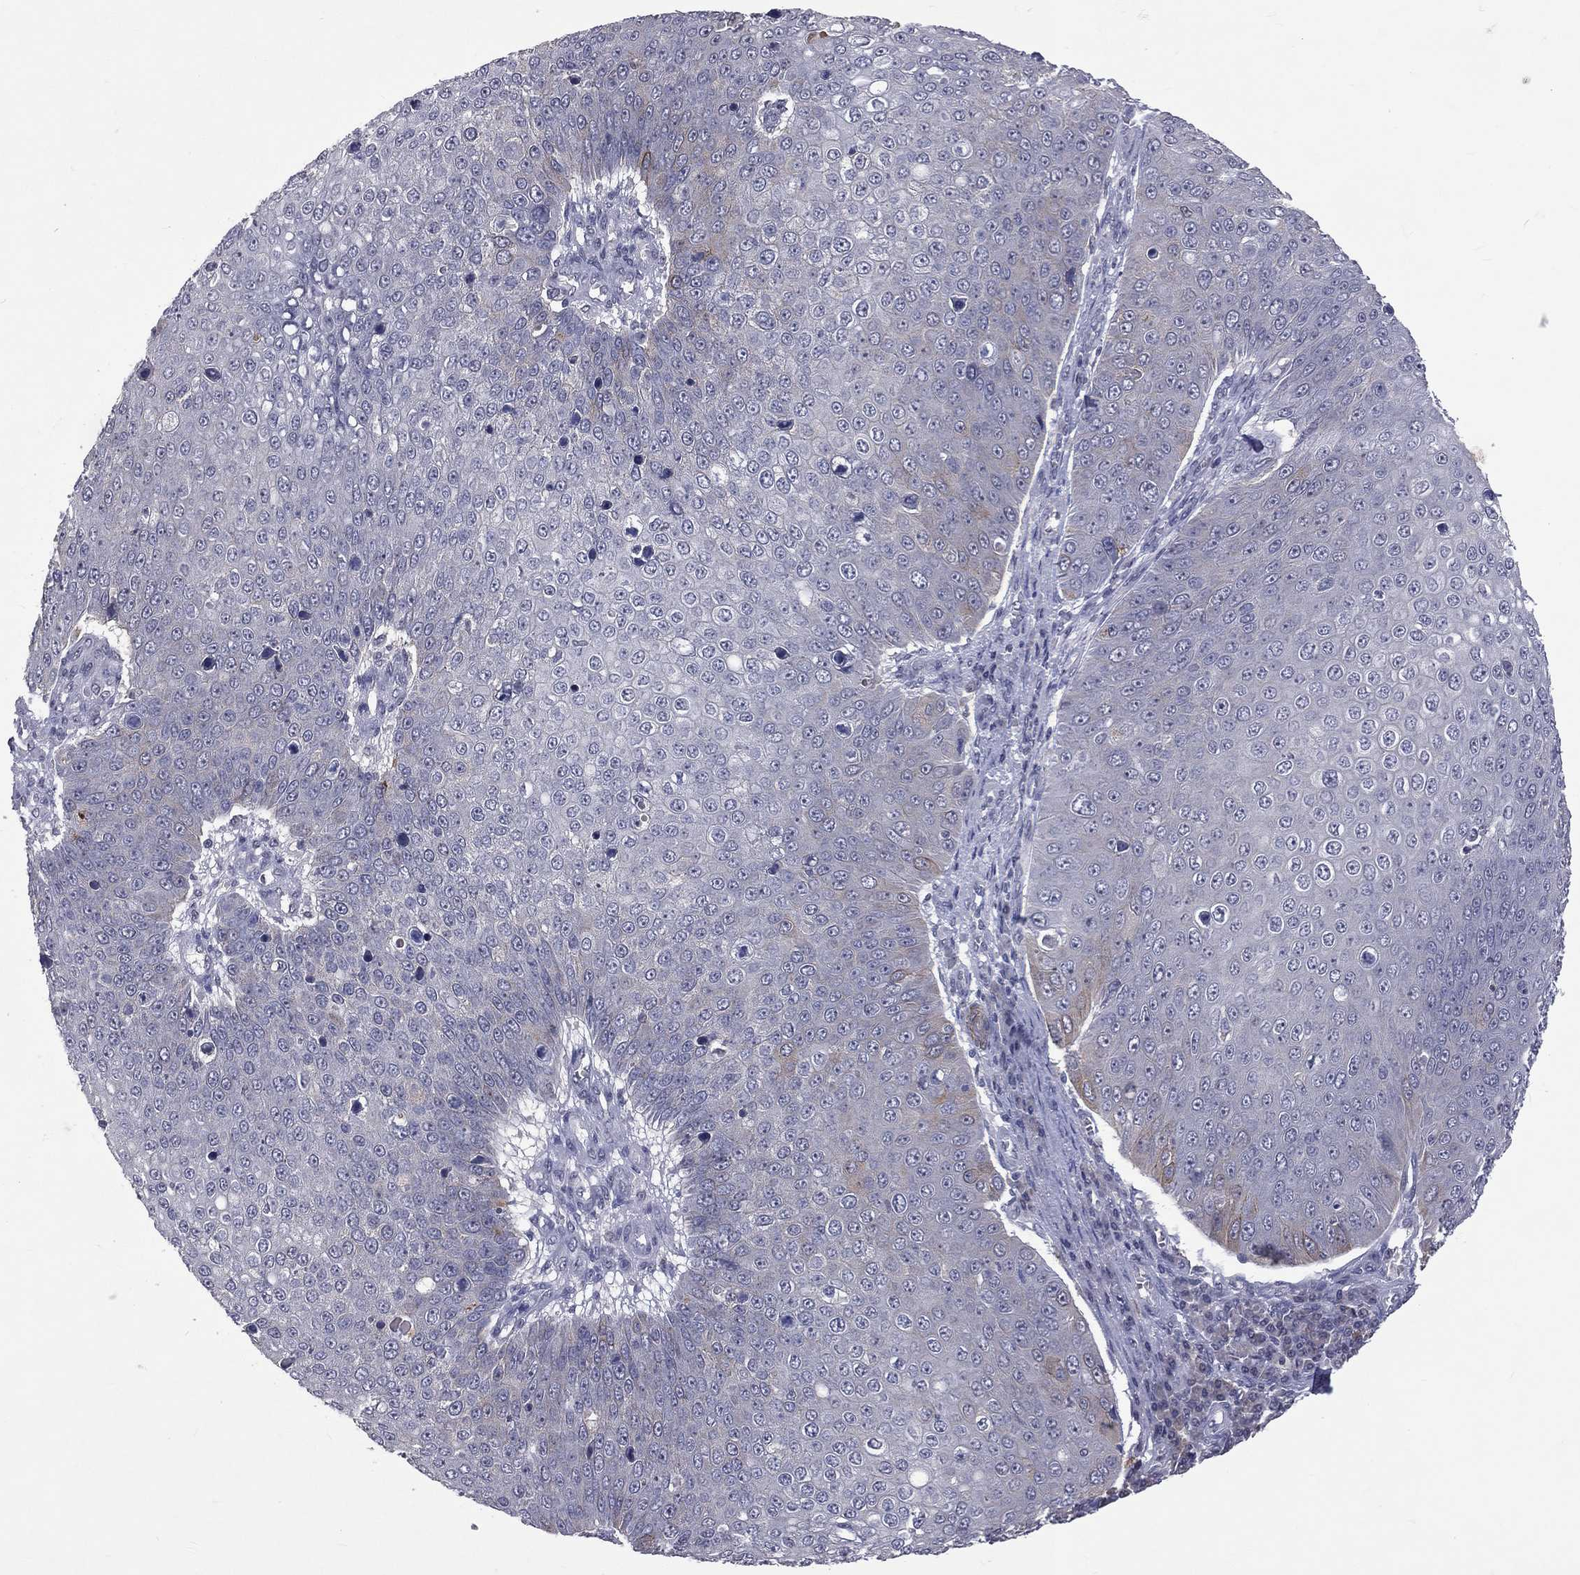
{"staining": {"intensity": "weak", "quantity": "<25%", "location": "cytoplasmic/membranous"}, "tissue": "skin cancer", "cell_type": "Tumor cells", "image_type": "cancer", "snomed": [{"axis": "morphology", "description": "Squamous cell carcinoma, NOS"}, {"axis": "topography", "description": "Skin"}], "caption": "Human squamous cell carcinoma (skin) stained for a protein using immunohistochemistry (IHC) demonstrates no positivity in tumor cells.", "gene": "DSG4", "patient": {"sex": "male", "age": 71}}